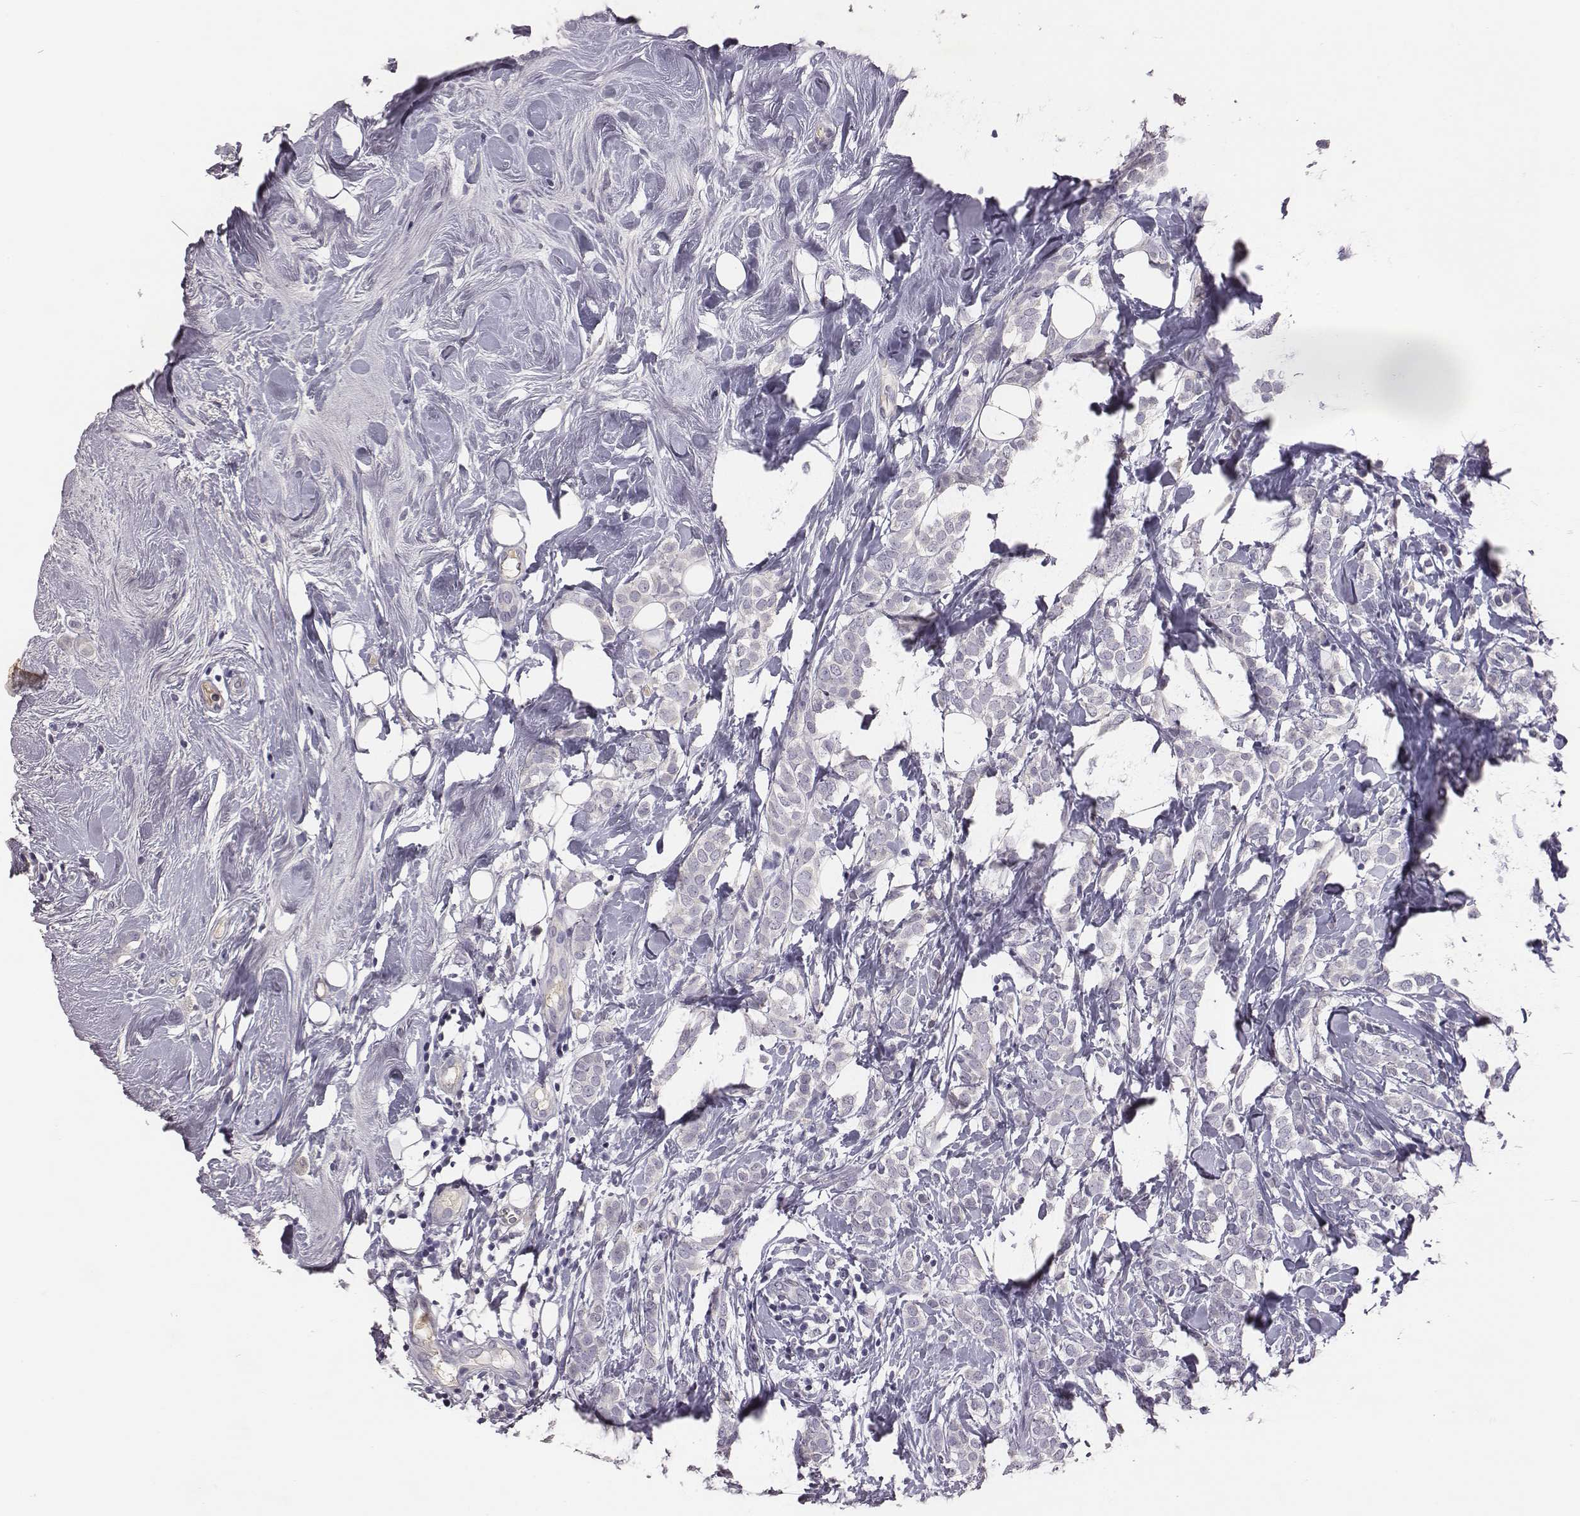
{"staining": {"intensity": "negative", "quantity": "none", "location": "none"}, "tissue": "breast cancer", "cell_type": "Tumor cells", "image_type": "cancer", "snomed": [{"axis": "morphology", "description": "Lobular carcinoma"}, {"axis": "topography", "description": "Breast"}], "caption": "This is an immunohistochemistry histopathology image of breast cancer (lobular carcinoma). There is no staining in tumor cells.", "gene": "EN1", "patient": {"sex": "female", "age": 49}}